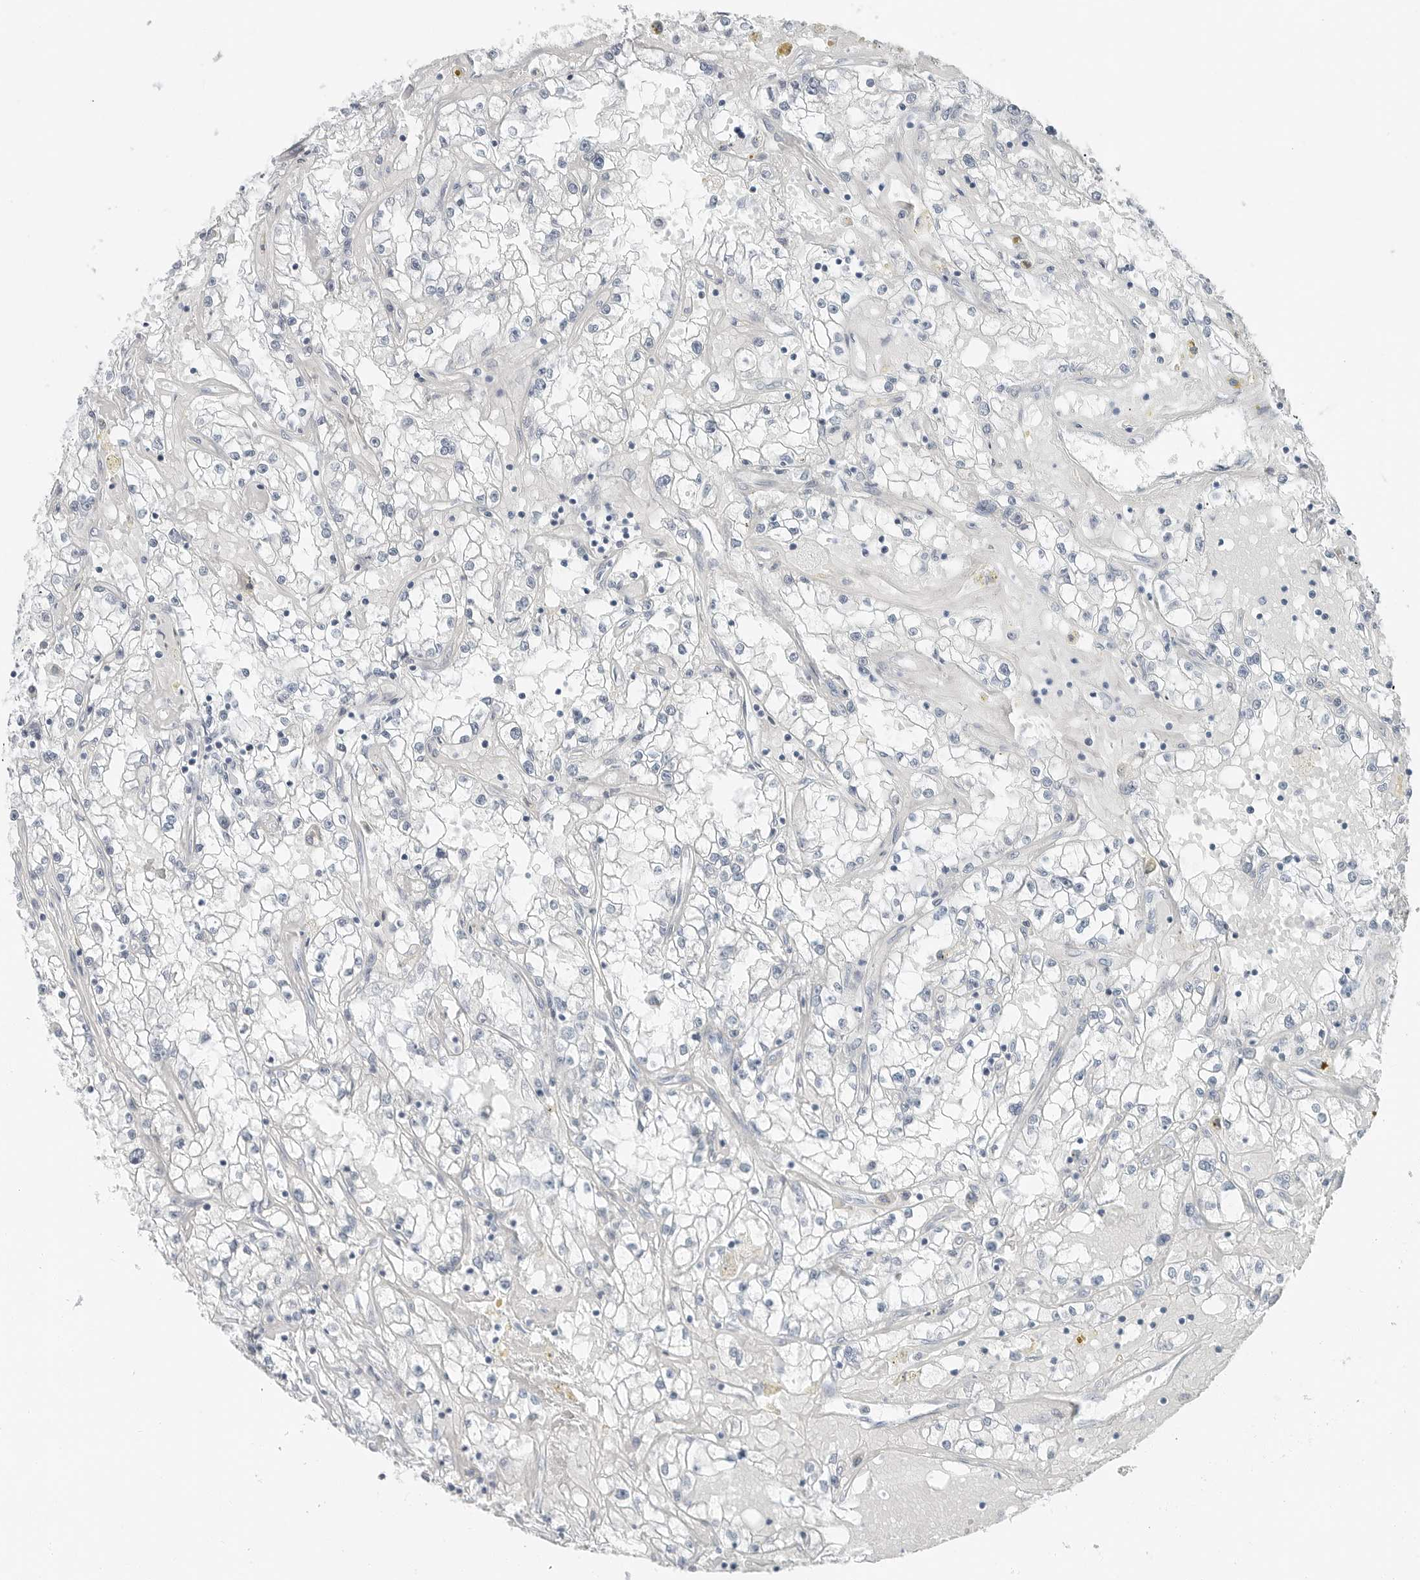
{"staining": {"intensity": "negative", "quantity": "none", "location": "none"}, "tissue": "renal cancer", "cell_type": "Tumor cells", "image_type": "cancer", "snomed": [{"axis": "morphology", "description": "Adenocarcinoma, NOS"}, {"axis": "topography", "description": "Kidney"}], "caption": "Tumor cells are negative for protein expression in human renal cancer (adenocarcinoma).", "gene": "XIRP1", "patient": {"sex": "male", "age": 56}}